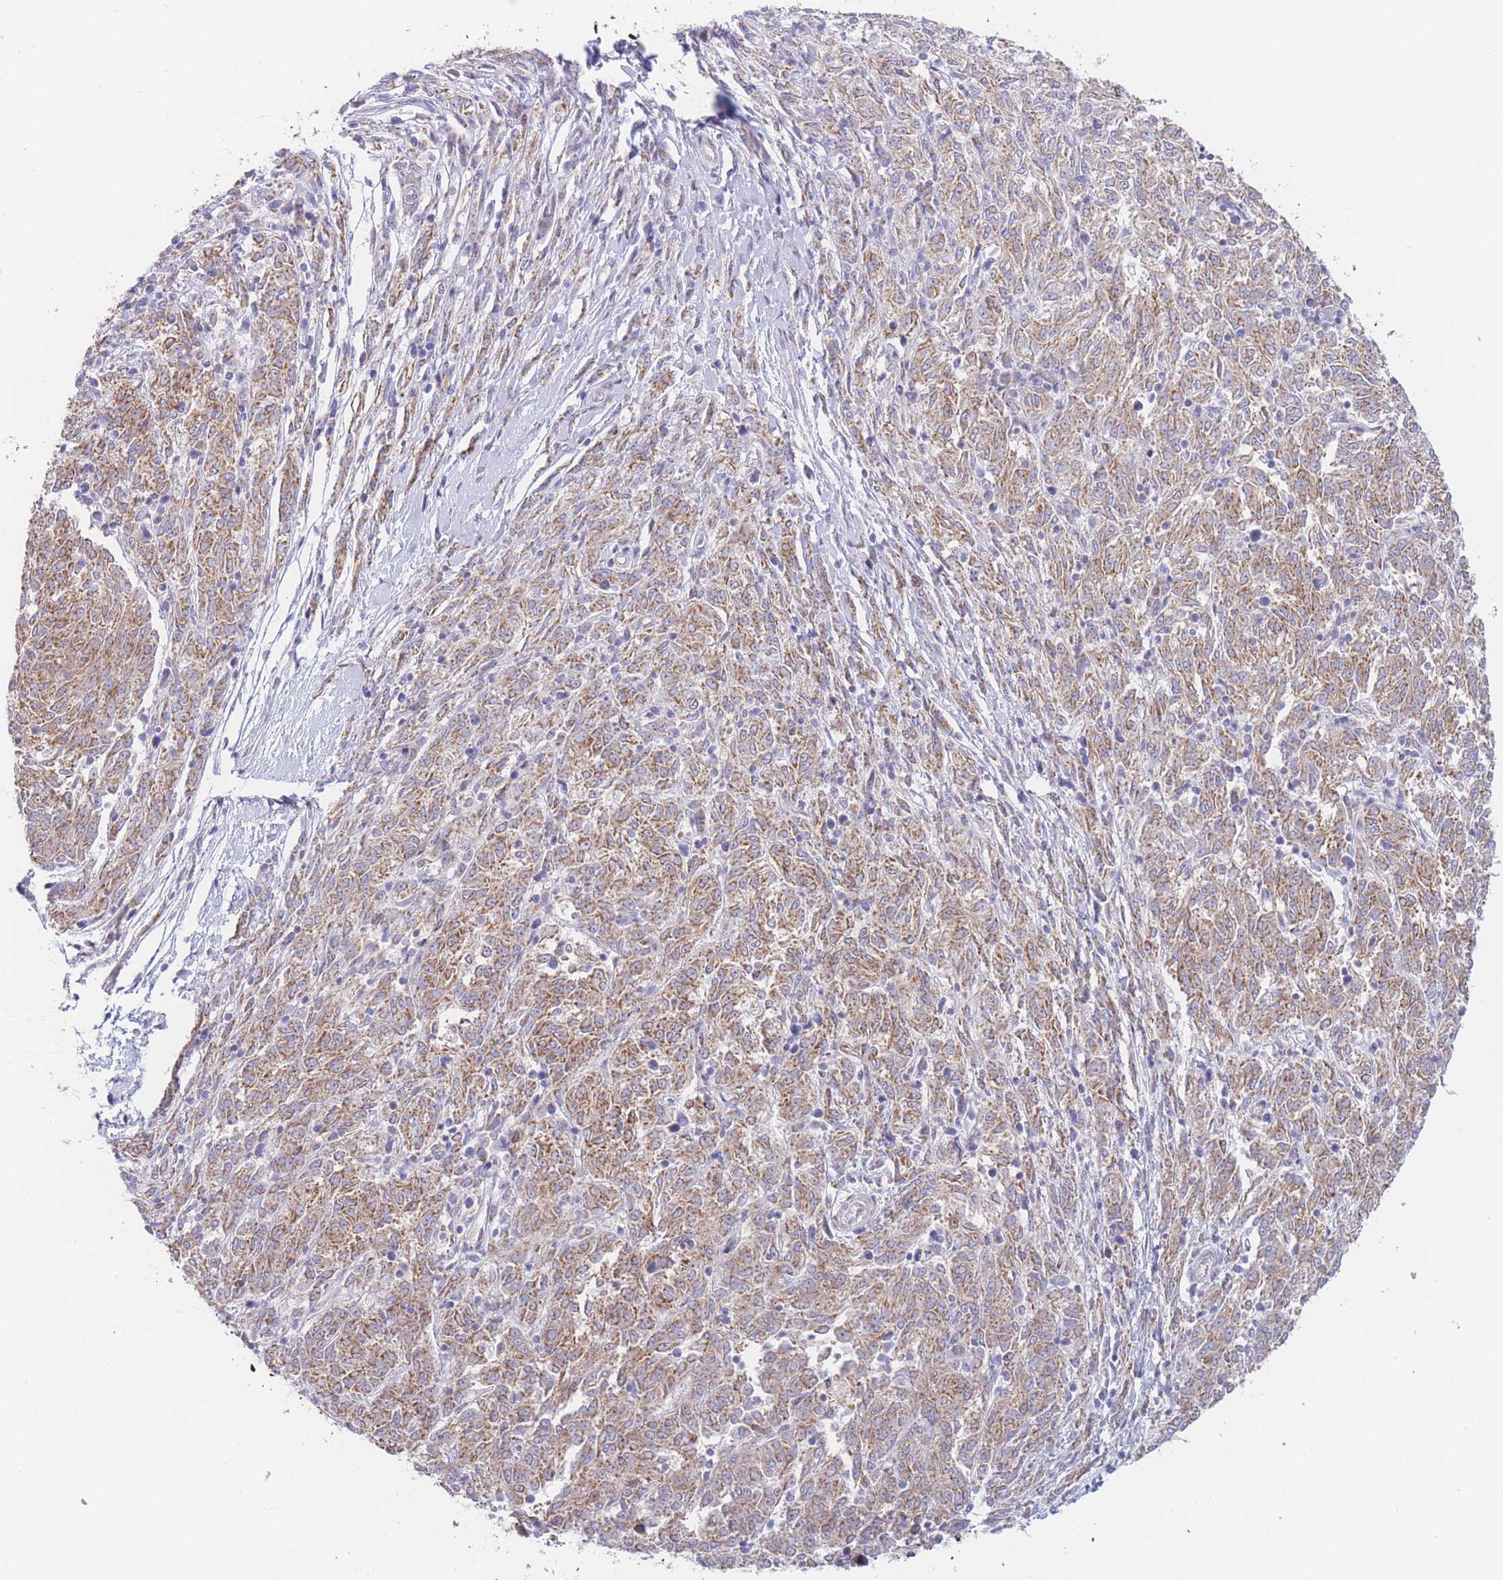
{"staining": {"intensity": "moderate", "quantity": "25%-75%", "location": "cytoplasmic/membranous"}, "tissue": "melanoma", "cell_type": "Tumor cells", "image_type": "cancer", "snomed": [{"axis": "morphology", "description": "Malignant melanoma, NOS"}, {"axis": "topography", "description": "Skin"}], "caption": "Melanoma stained with a protein marker shows moderate staining in tumor cells.", "gene": "GPAM", "patient": {"sex": "female", "age": 72}}